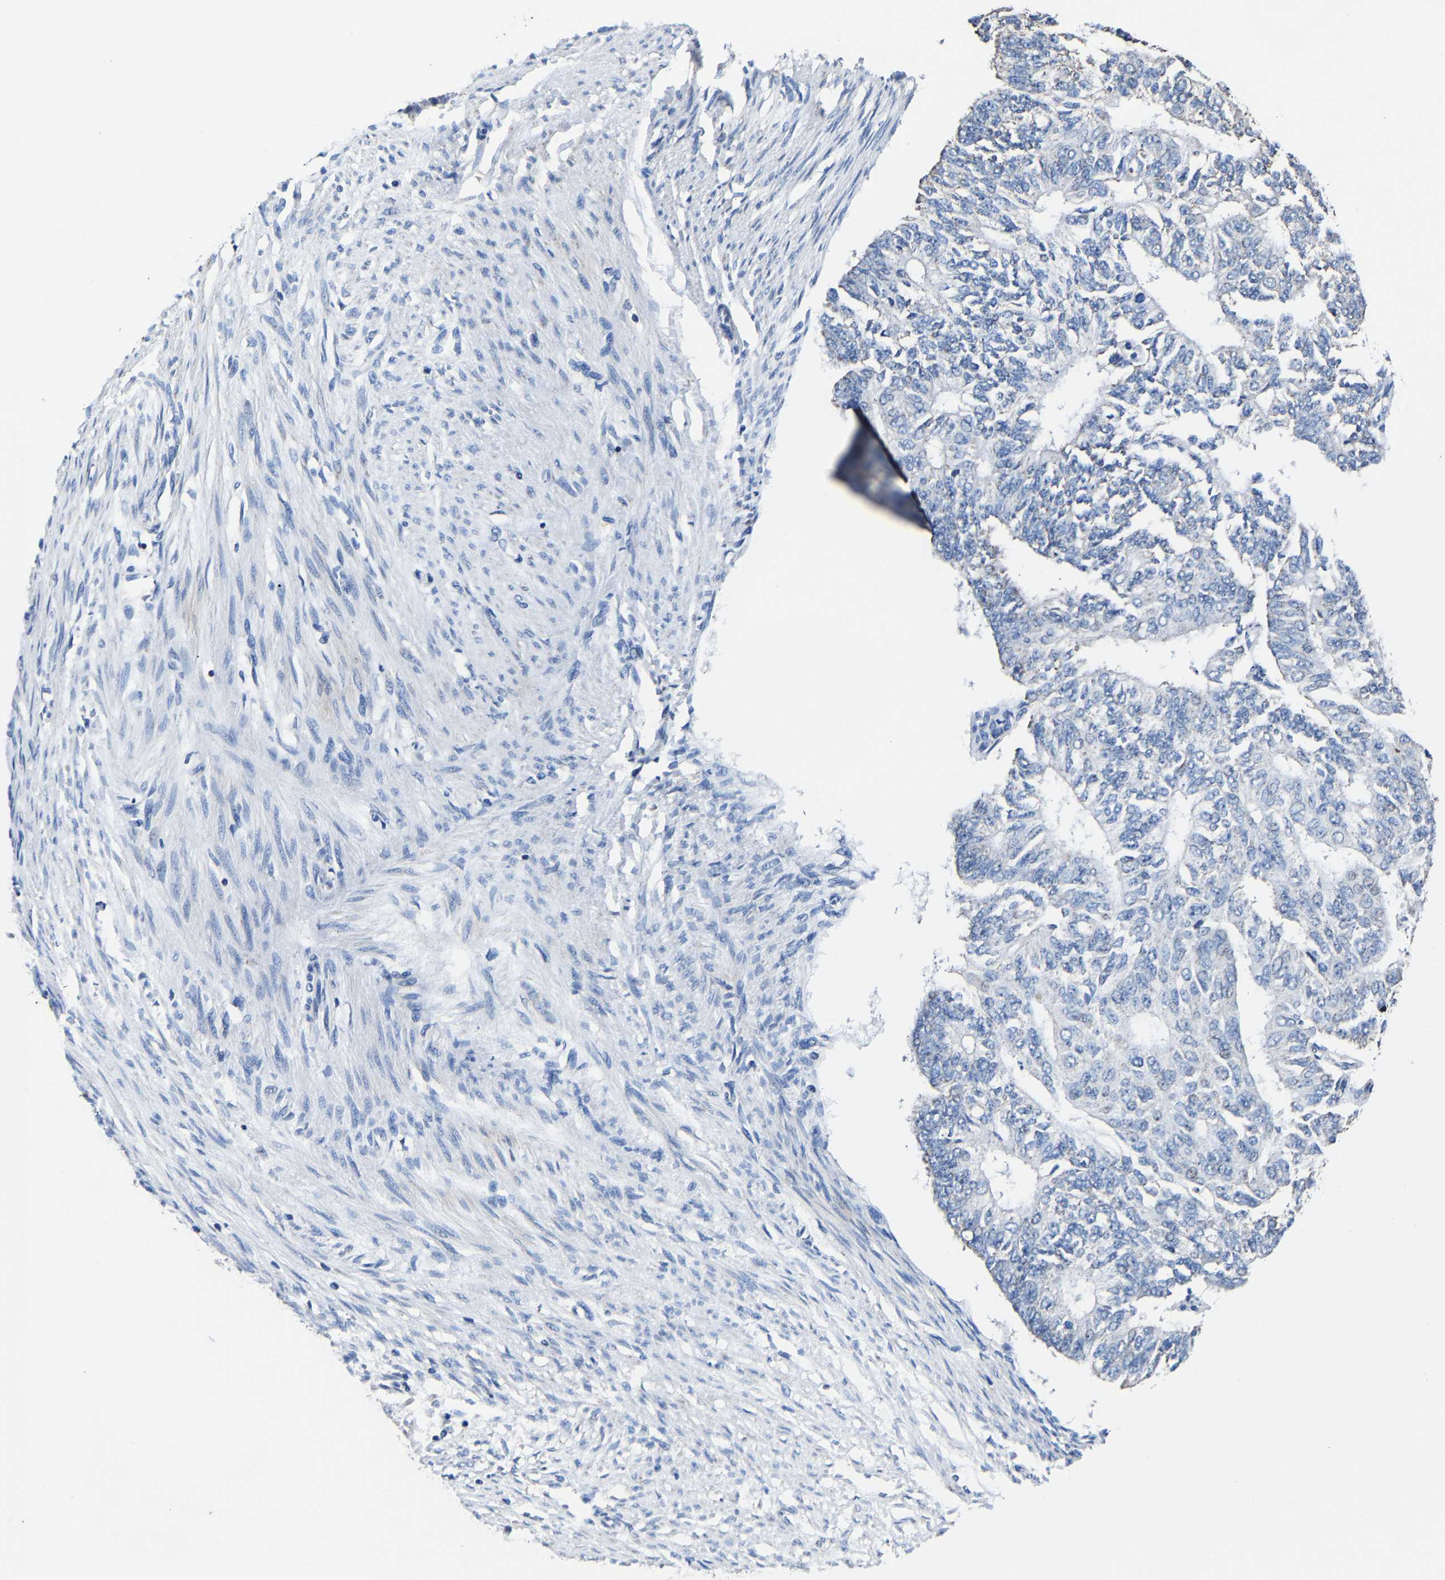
{"staining": {"intensity": "weak", "quantity": "<25%", "location": "cytoplasmic/membranous"}, "tissue": "endometrial cancer", "cell_type": "Tumor cells", "image_type": "cancer", "snomed": [{"axis": "morphology", "description": "Adenocarcinoma, NOS"}, {"axis": "topography", "description": "Endometrium"}], "caption": "A high-resolution micrograph shows immunohistochemistry (IHC) staining of endometrial cancer, which demonstrates no significant positivity in tumor cells.", "gene": "ZCCHC7", "patient": {"sex": "female", "age": 32}}